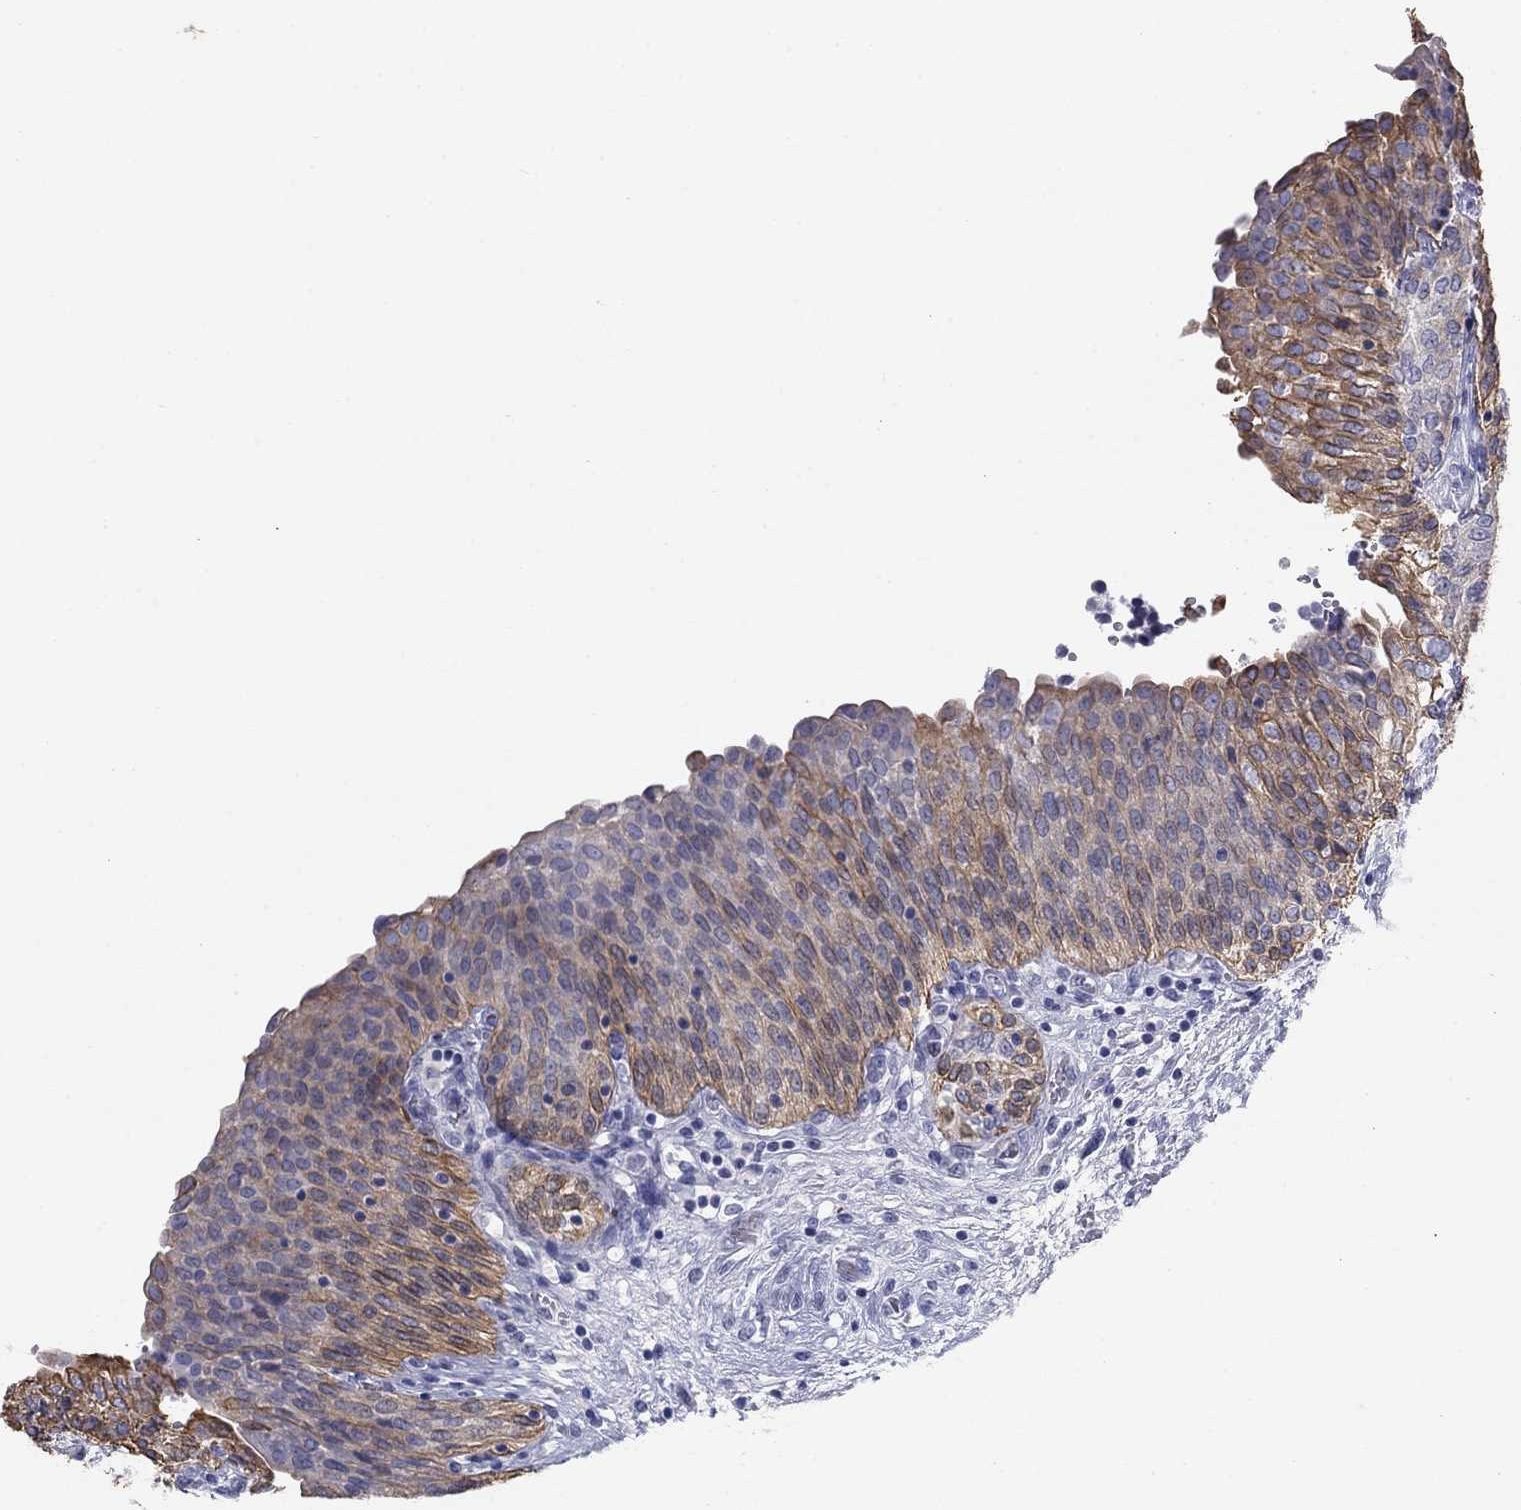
{"staining": {"intensity": "moderate", "quantity": "<25%", "location": "cytoplasmic/membranous"}, "tissue": "urinary bladder", "cell_type": "Urothelial cells", "image_type": "normal", "snomed": [{"axis": "morphology", "description": "Normal tissue, NOS"}, {"axis": "morphology", "description": "Neoplasm, malignant, NOS"}, {"axis": "topography", "description": "Urinary bladder"}], "caption": "Human urinary bladder stained for a protein (brown) reveals moderate cytoplasmic/membranous positive expression in approximately <25% of urothelial cells.", "gene": "KRT75", "patient": {"sex": "male", "age": 68}}